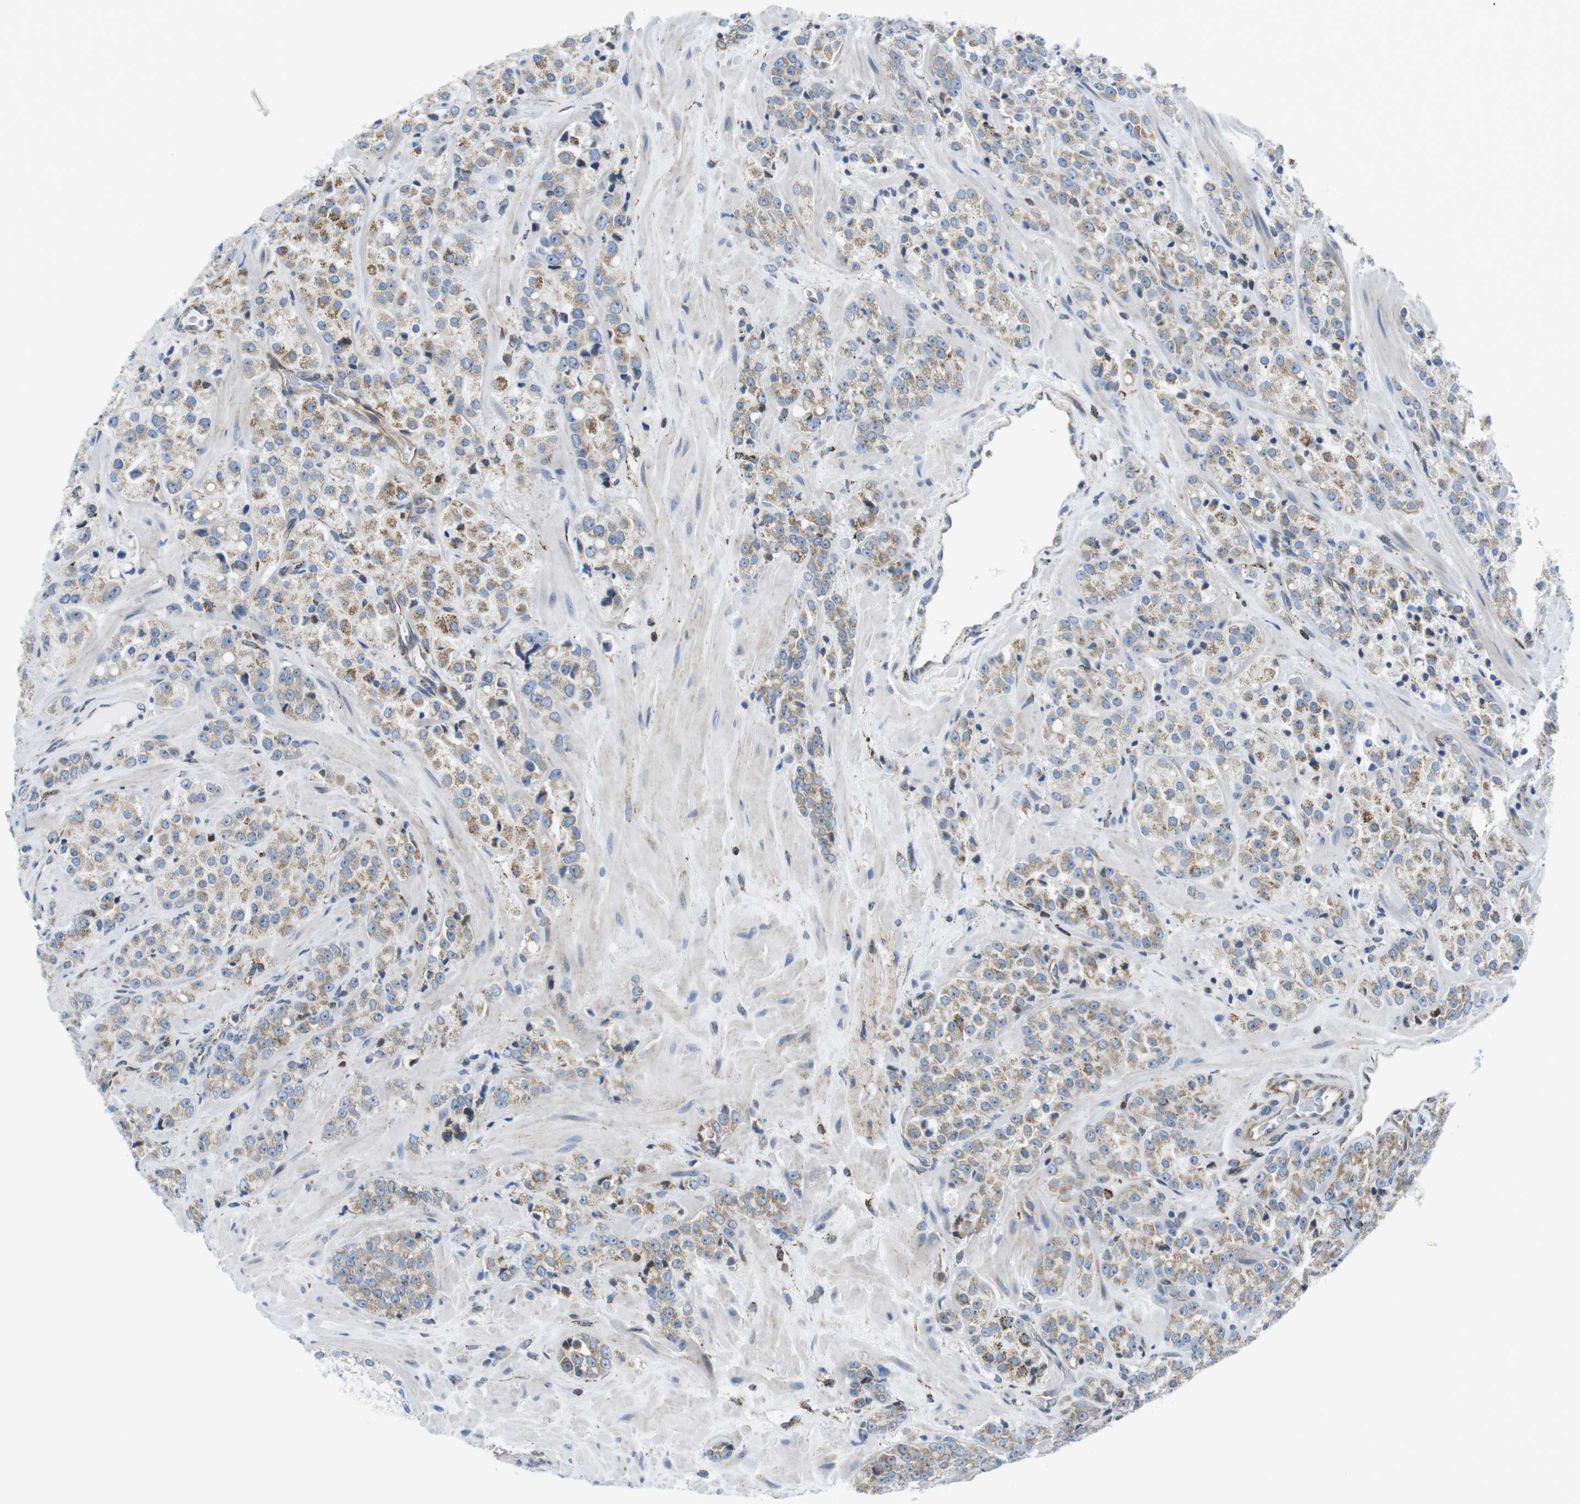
{"staining": {"intensity": "moderate", "quantity": "25%-75%", "location": "cytoplasmic/membranous"}, "tissue": "prostate cancer", "cell_type": "Tumor cells", "image_type": "cancer", "snomed": [{"axis": "morphology", "description": "Adenocarcinoma, High grade"}, {"axis": "topography", "description": "Prostate"}], "caption": "Human high-grade adenocarcinoma (prostate) stained with a protein marker demonstrates moderate staining in tumor cells.", "gene": "KCNE3", "patient": {"sex": "male", "age": 64}}